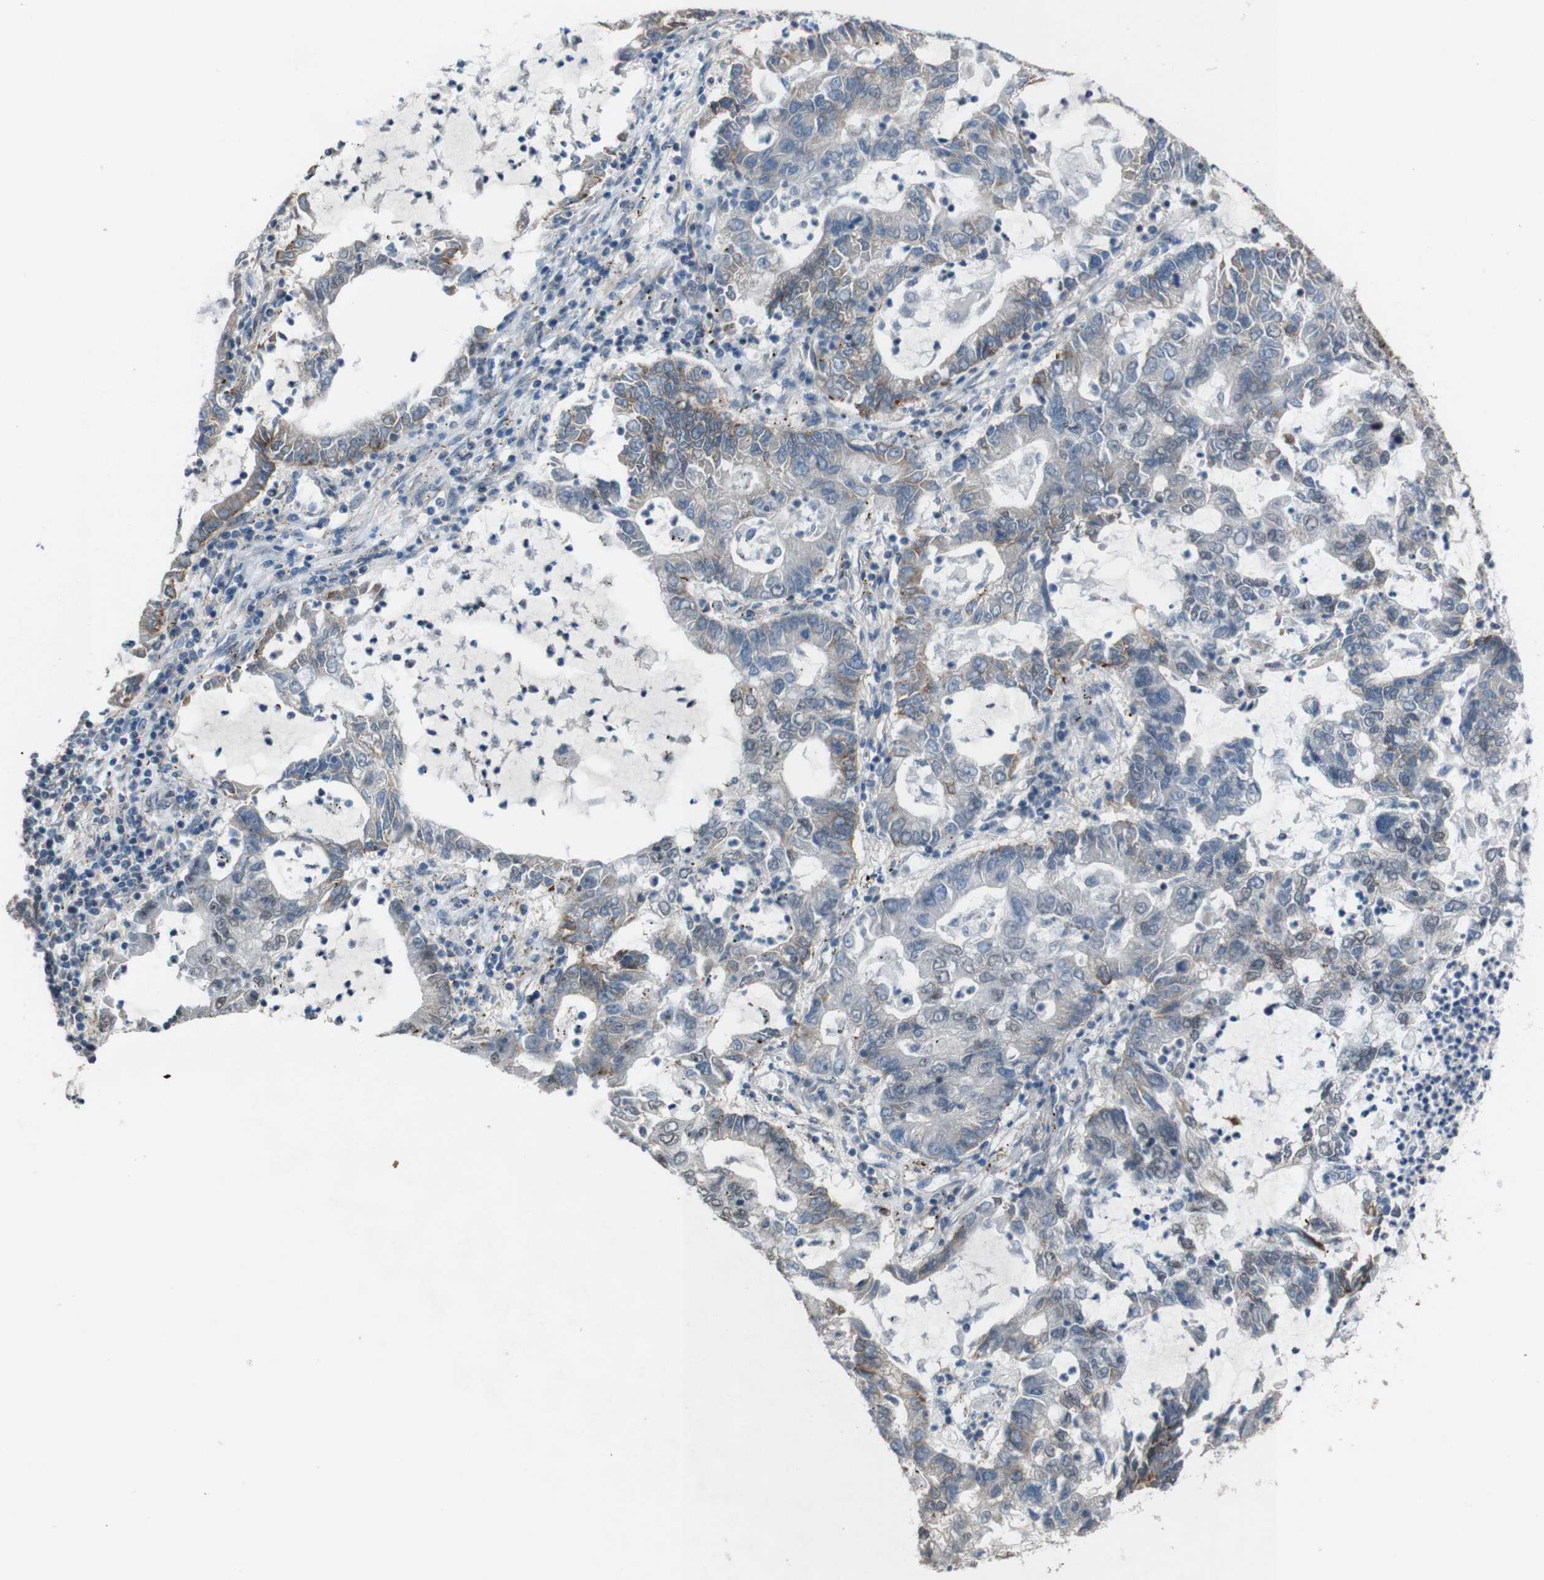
{"staining": {"intensity": "strong", "quantity": "<25%", "location": "cytoplasmic/membranous"}, "tissue": "lung cancer", "cell_type": "Tumor cells", "image_type": "cancer", "snomed": [{"axis": "morphology", "description": "Adenocarcinoma, NOS"}, {"axis": "topography", "description": "Lung"}], "caption": "Immunohistochemical staining of lung adenocarcinoma shows medium levels of strong cytoplasmic/membranous protein staining in about <25% of tumor cells.", "gene": "NAALADL2", "patient": {"sex": "female", "age": 51}}